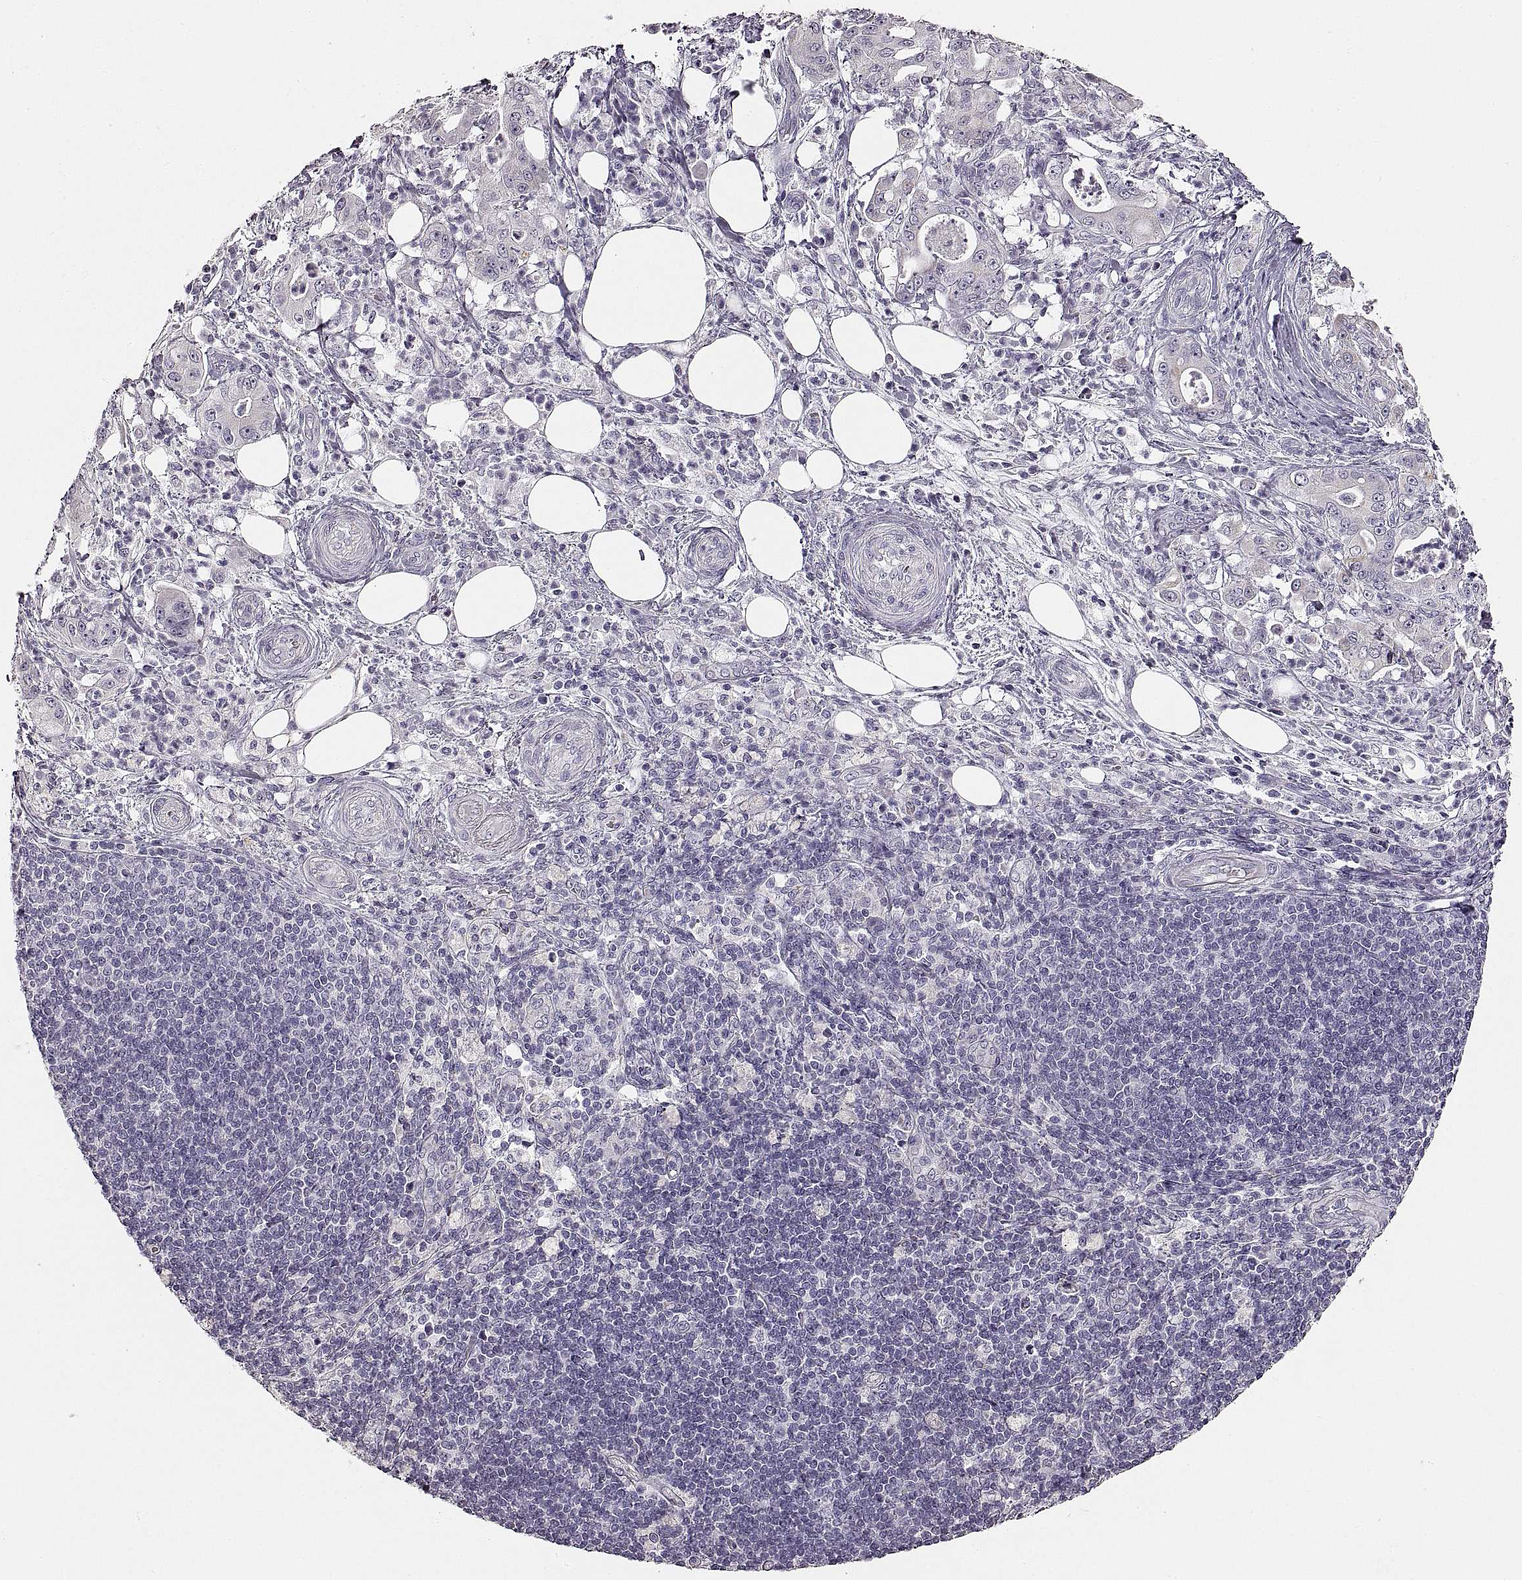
{"staining": {"intensity": "negative", "quantity": "none", "location": "none"}, "tissue": "pancreatic cancer", "cell_type": "Tumor cells", "image_type": "cancer", "snomed": [{"axis": "morphology", "description": "Adenocarcinoma, NOS"}, {"axis": "topography", "description": "Pancreas"}], "caption": "Image shows no protein staining in tumor cells of adenocarcinoma (pancreatic) tissue.", "gene": "RDH13", "patient": {"sex": "male", "age": 71}}